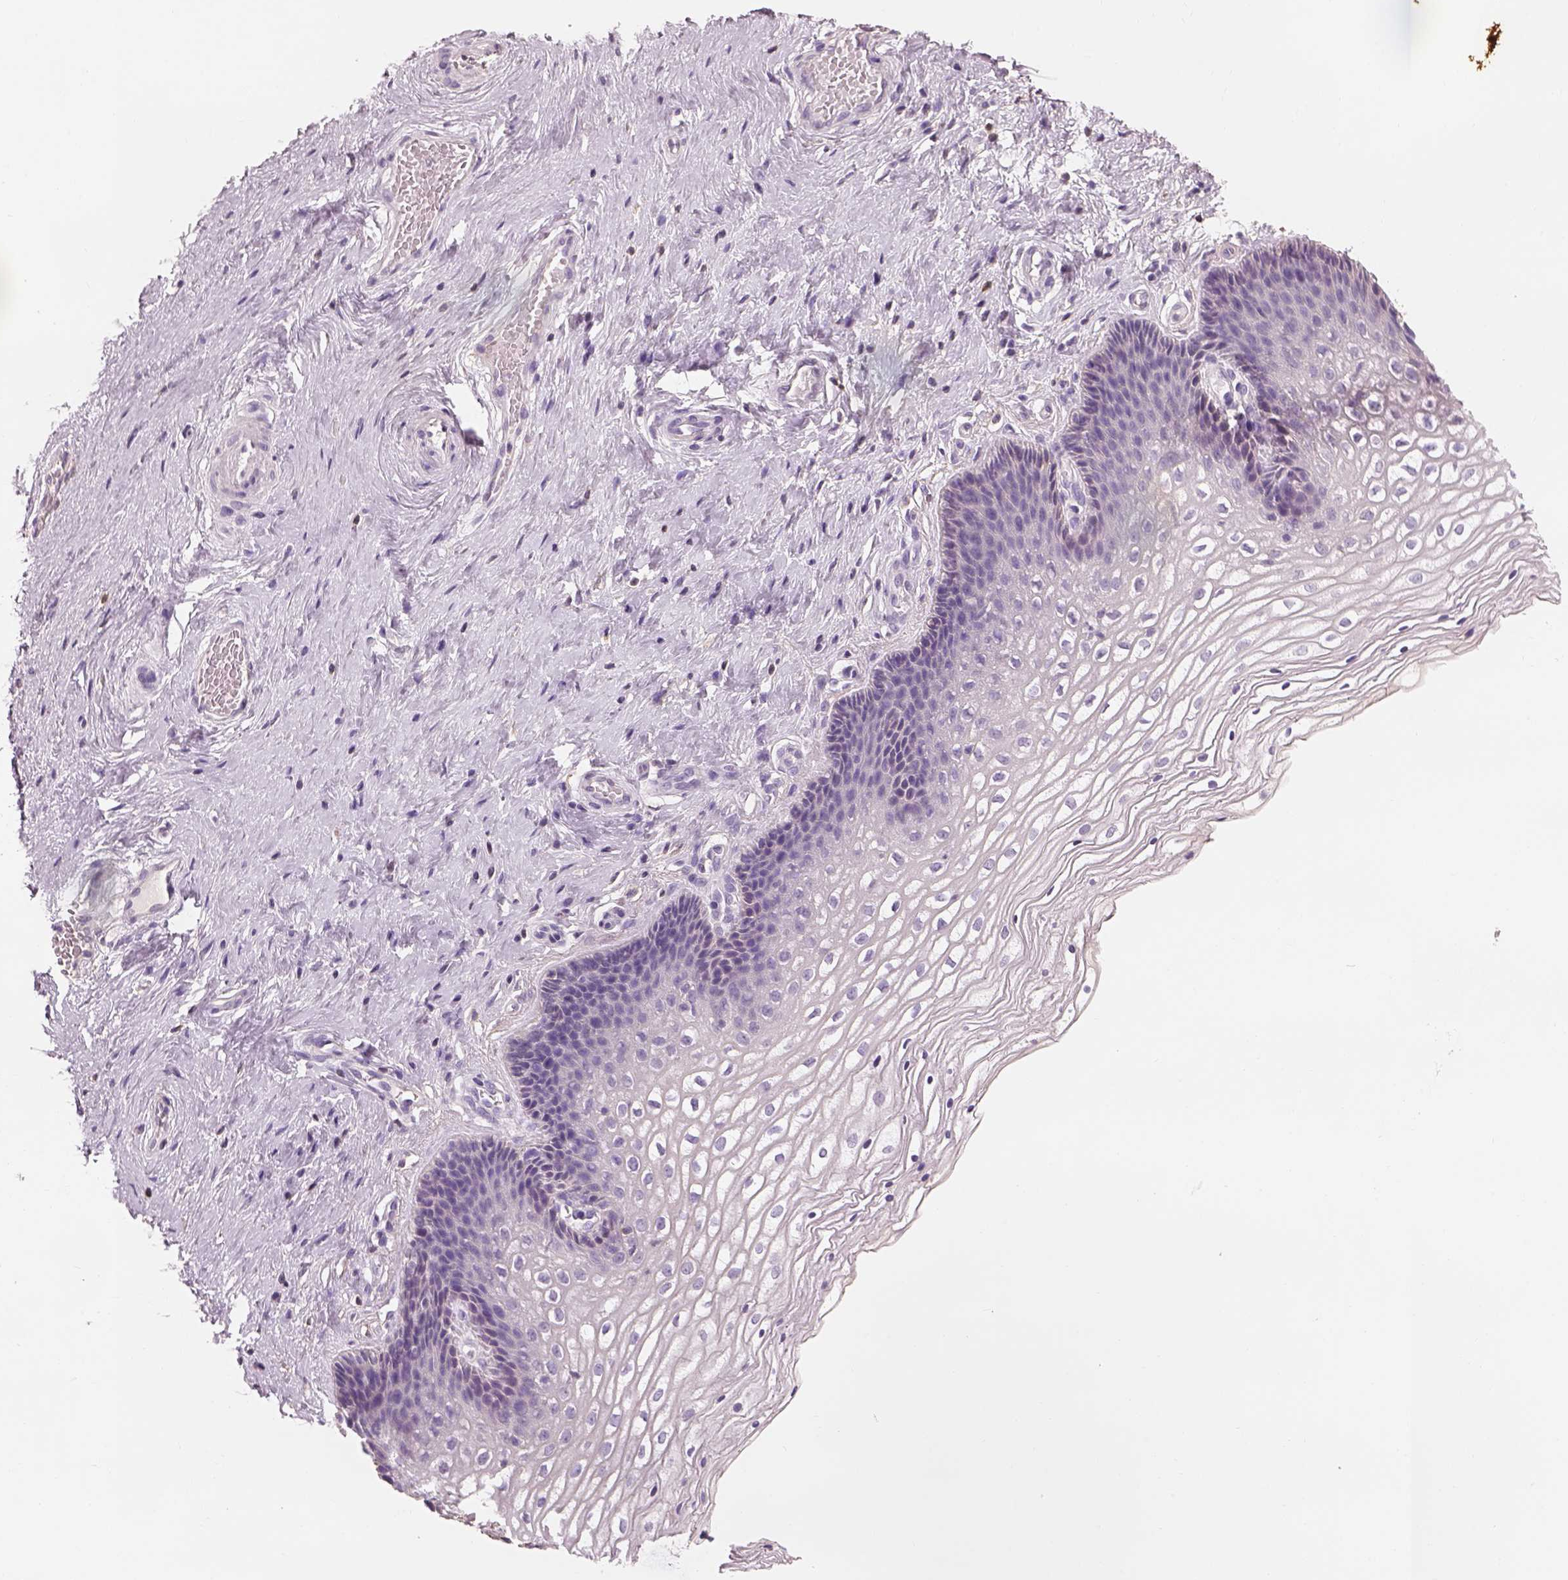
{"staining": {"intensity": "negative", "quantity": "none", "location": "none"}, "tissue": "cervix", "cell_type": "Squamous epithelial cells", "image_type": "normal", "snomed": [{"axis": "morphology", "description": "Normal tissue, NOS"}, {"axis": "topography", "description": "Cervix"}], "caption": "A high-resolution micrograph shows IHC staining of benign cervix, which shows no significant expression in squamous epithelial cells. The staining was performed using DAB (3,3'-diaminobenzidine) to visualize the protein expression in brown, while the nuclei were stained in blue with hematoxylin (Magnification: 20x).", "gene": "OTUD6A", "patient": {"sex": "female", "age": 34}}